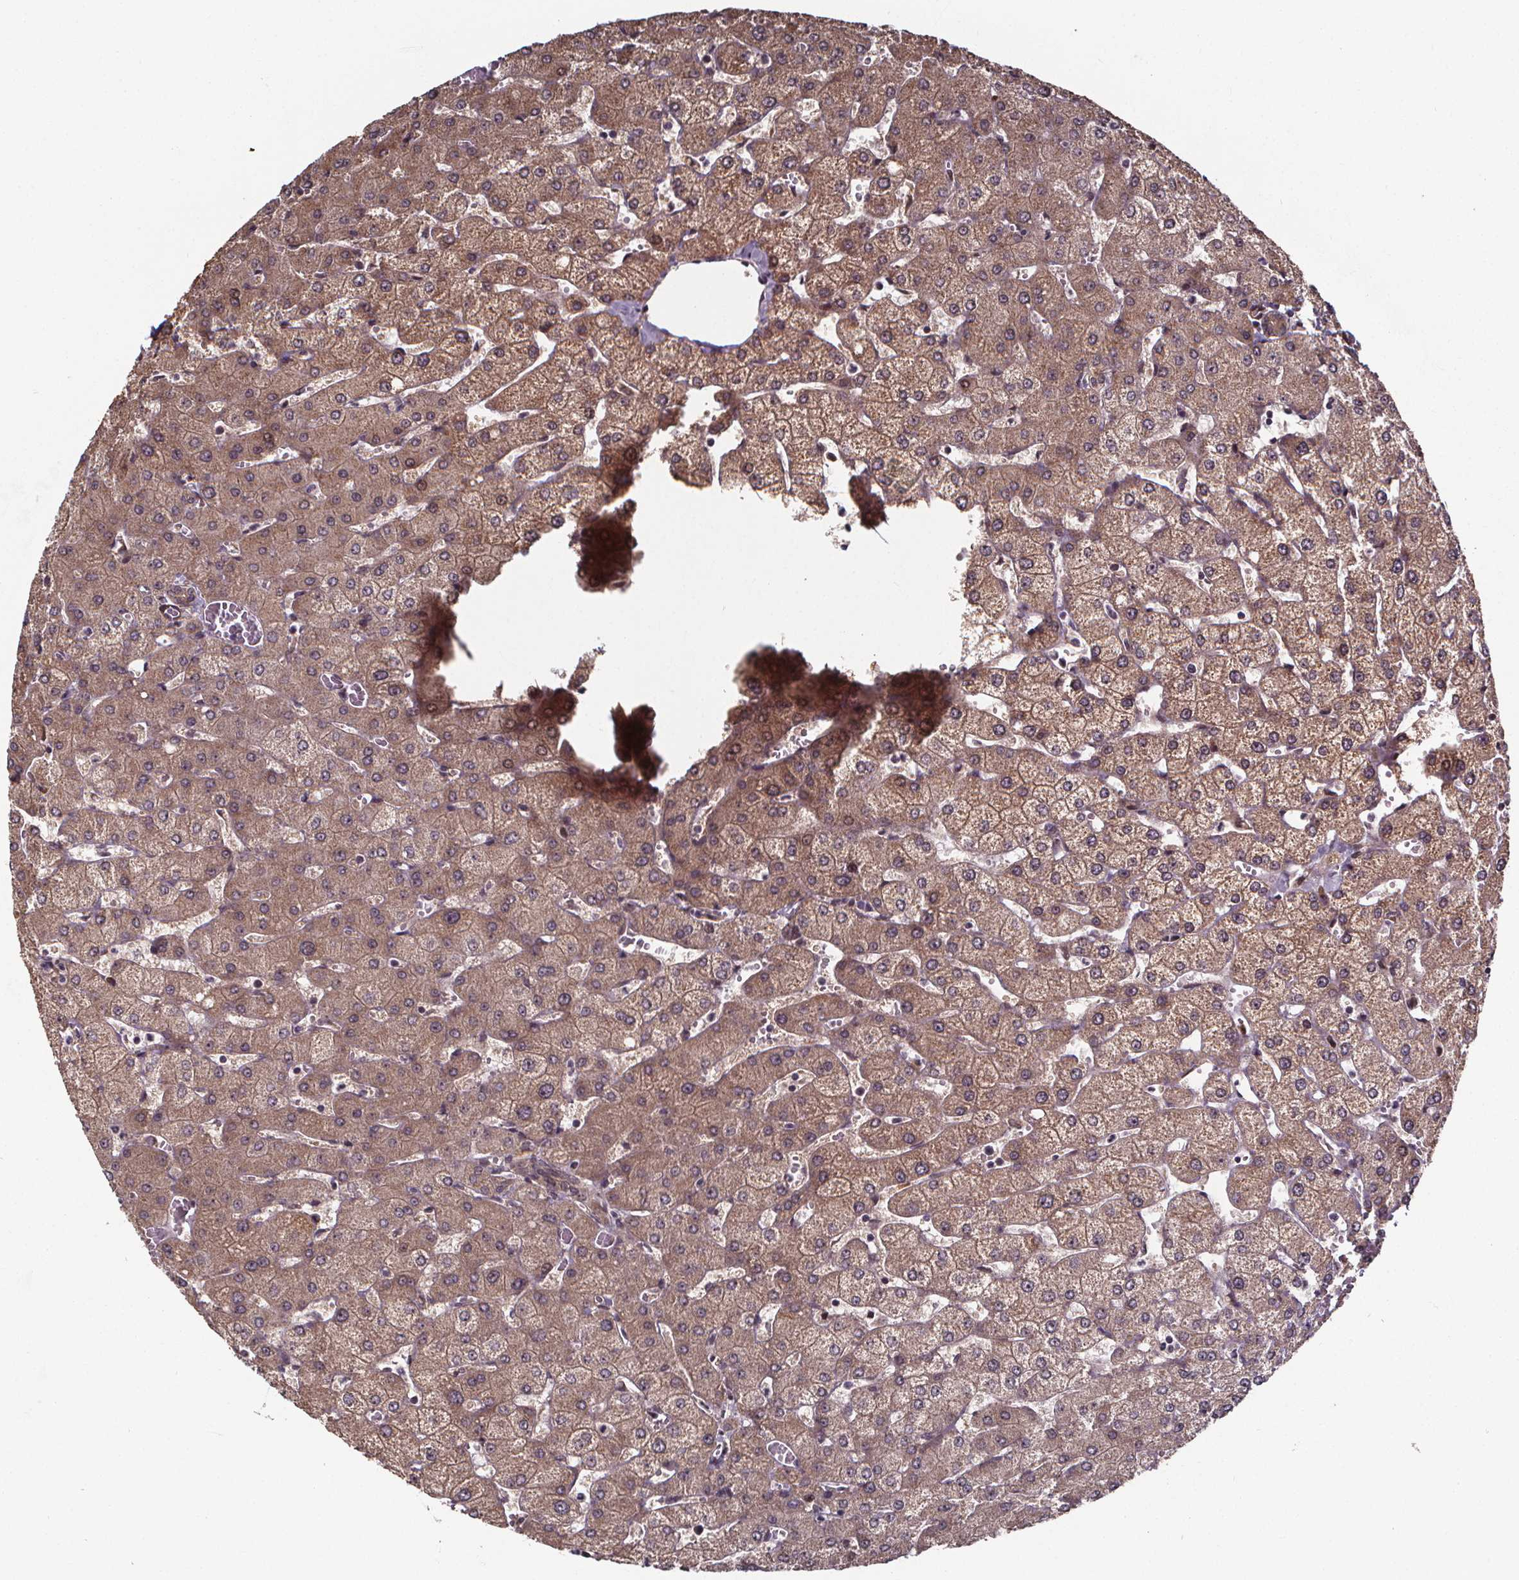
{"staining": {"intensity": "weak", "quantity": "25%-75%", "location": "cytoplasmic/membranous"}, "tissue": "liver", "cell_type": "Cholangiocytes", "image_type": "normal", "snomed": [{"axis": "morphology", "description": "Normal tissue, NOS"}, {"axis": "topography", "description": "Liver"}], "caption": "Weak cytoplasmic/membranous staining for a protein is seen in about 25%-75% of cholangiocytes of unremarkable liver using immunohistochemistry (IHC).", "gene": "DDIT3", "patient": {"sex": "female", "age": 54}}